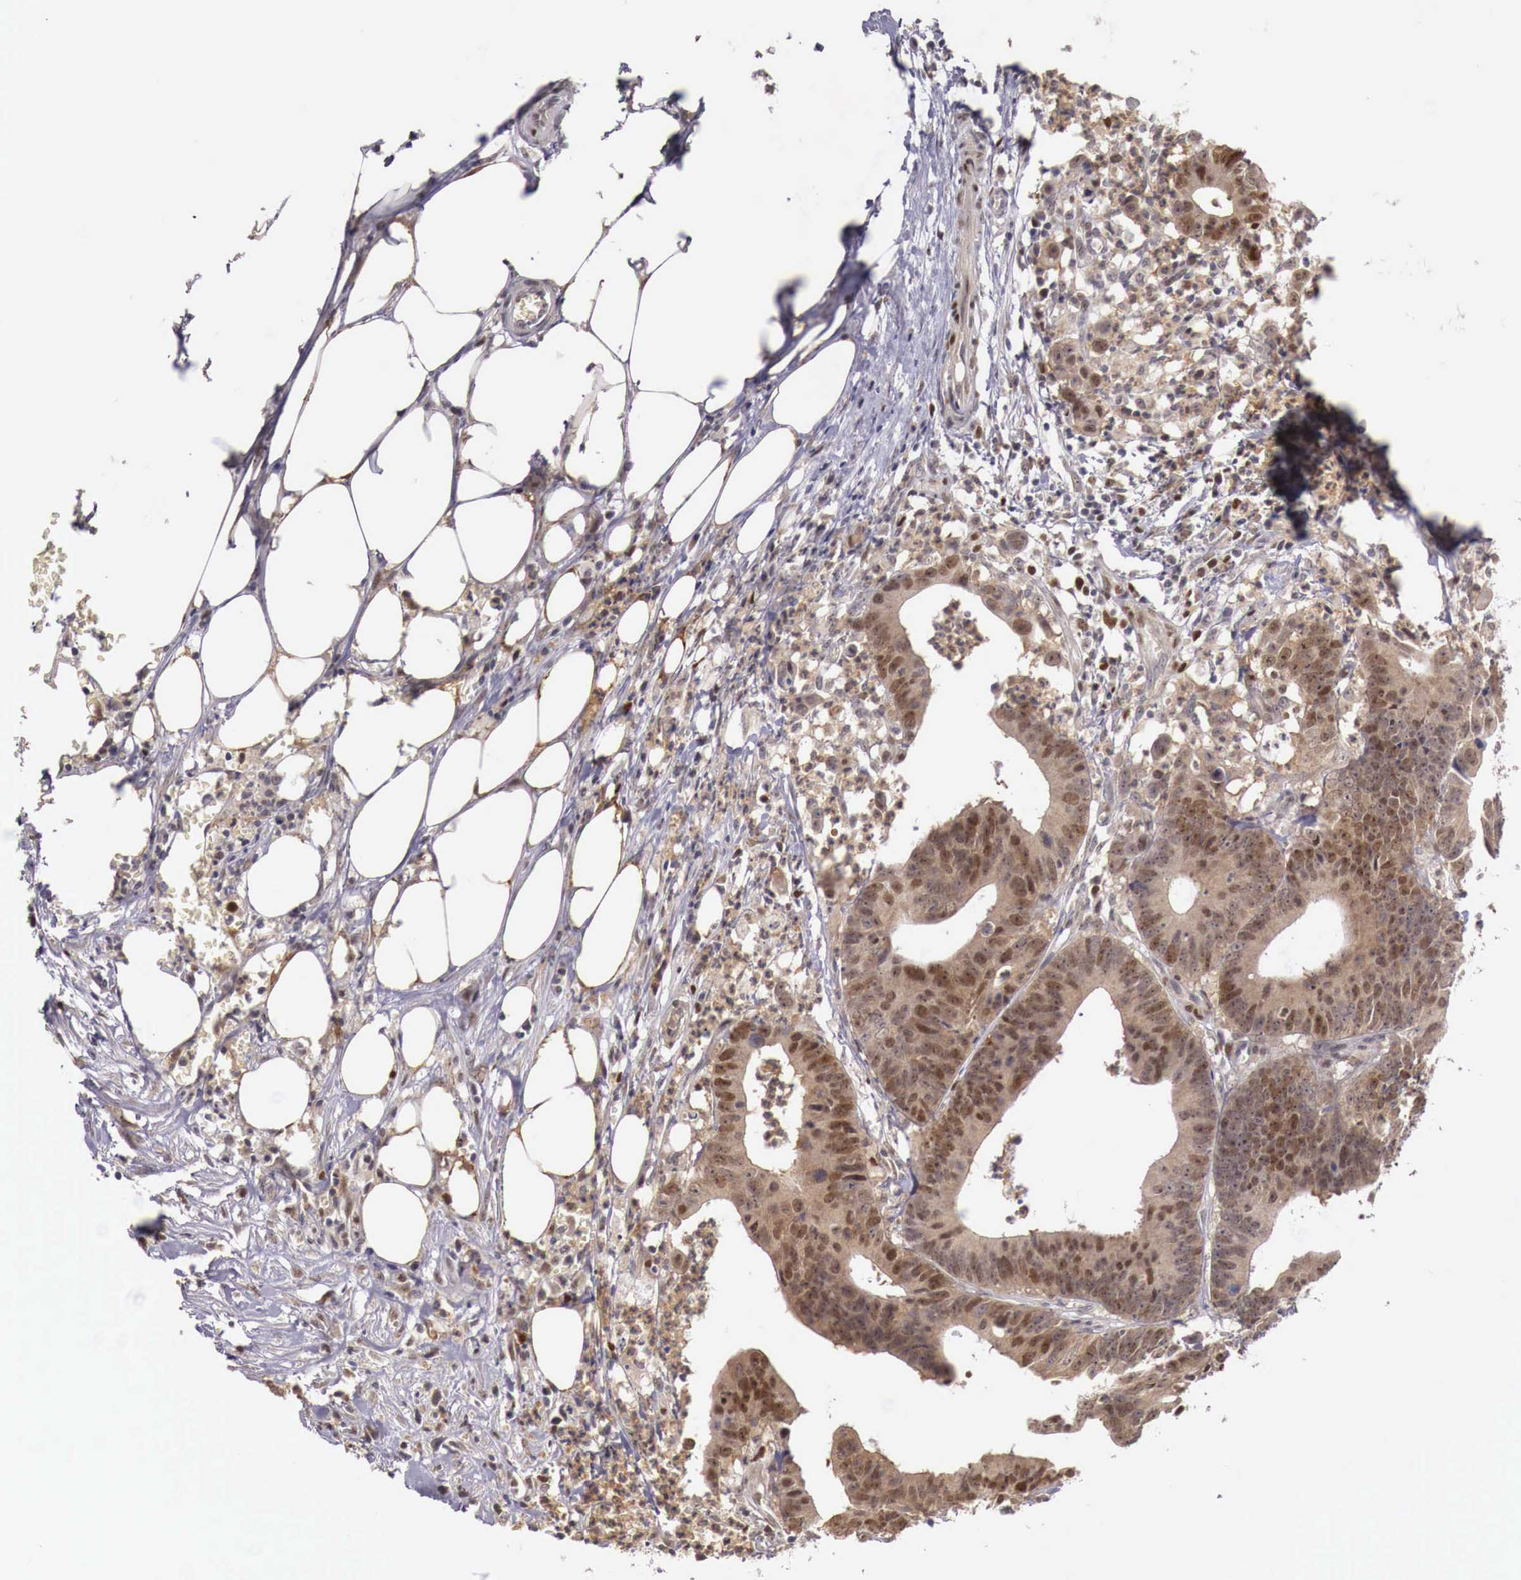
{"staining": {"intensity": "moderate", "quantity": "25%-75%", "location": "nuclear"}, "tissue": "colorectal cancer", "cell_type": "Tumor cells", "image_type": "cancer", "snomed": [{"axis": "morphology", "description": "Adenocarcinoma, NOS"}, {"axis": "topography", "description": "Colon"}], "caption": "There is medium levels of moderate nuclear staining in tumor cells of colorectal adenocarcinoma, as demonstrated by immunohistochemical staining (brown color).", "gene": "ENOX2", "patient": {"sex": "male", "age": 55}}